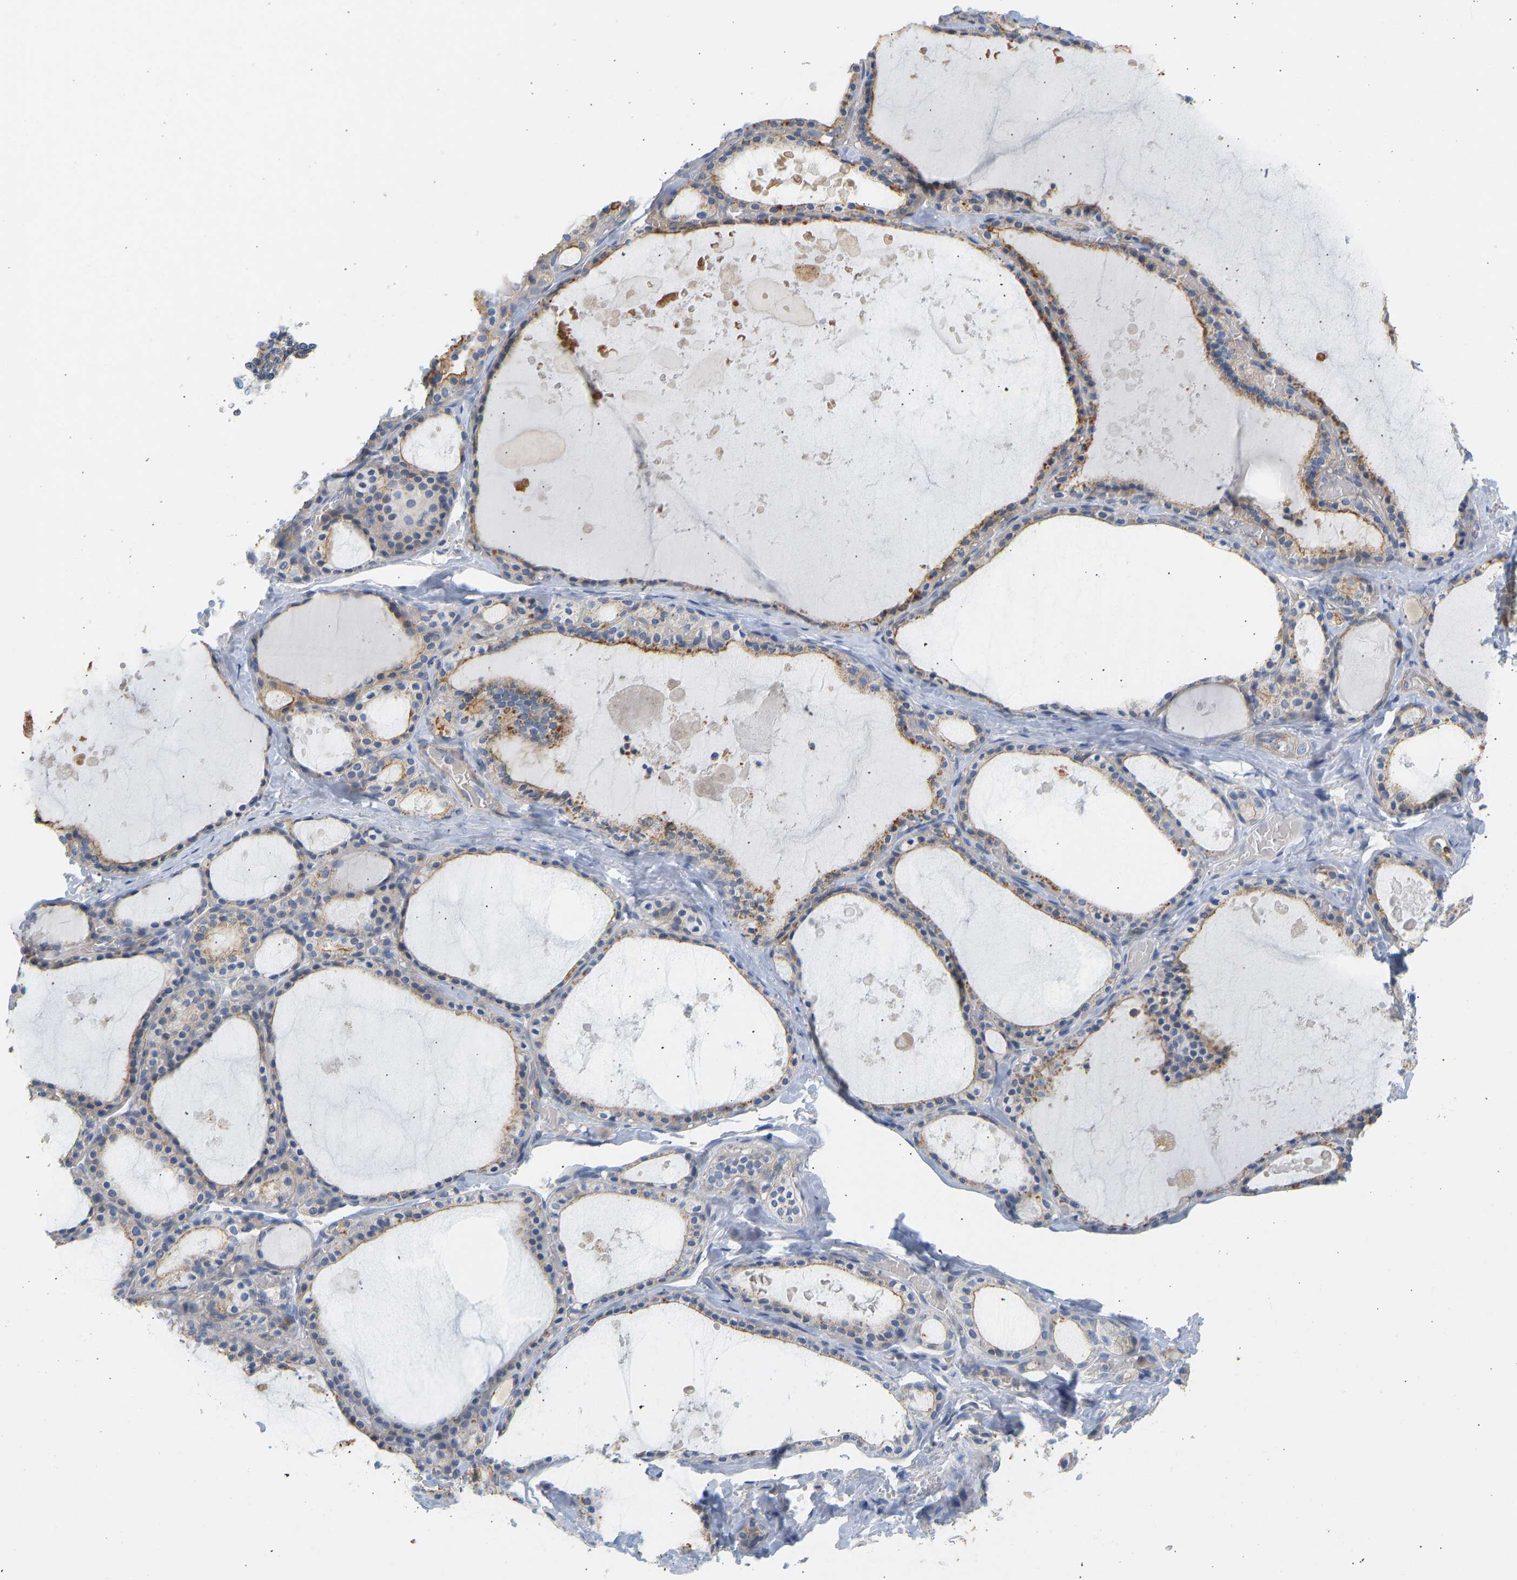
{"staining": {"intensity": "moderate", "quantity": "<25%", "location": "cytoplasmic/membranous"}, "tissue": "thyroid gland", "cell_type": "Glandular cells", "image_type": "normal", "snomed": [{"axis": "morphology", "description": "Normal tissue, NOS"}, {"axis": "topography", "description": "Thyroid gland"}], "caption": "Protein expression analysis of normal thyroid gland reveals moderate cytoplasmic/membranous expression in approximately <25% of glandular cells. (brown staining indicates protein expression, while blue staining denotes nuclei).", "gene": "BVES", "patient": {"sex": "male", "age": 56}}